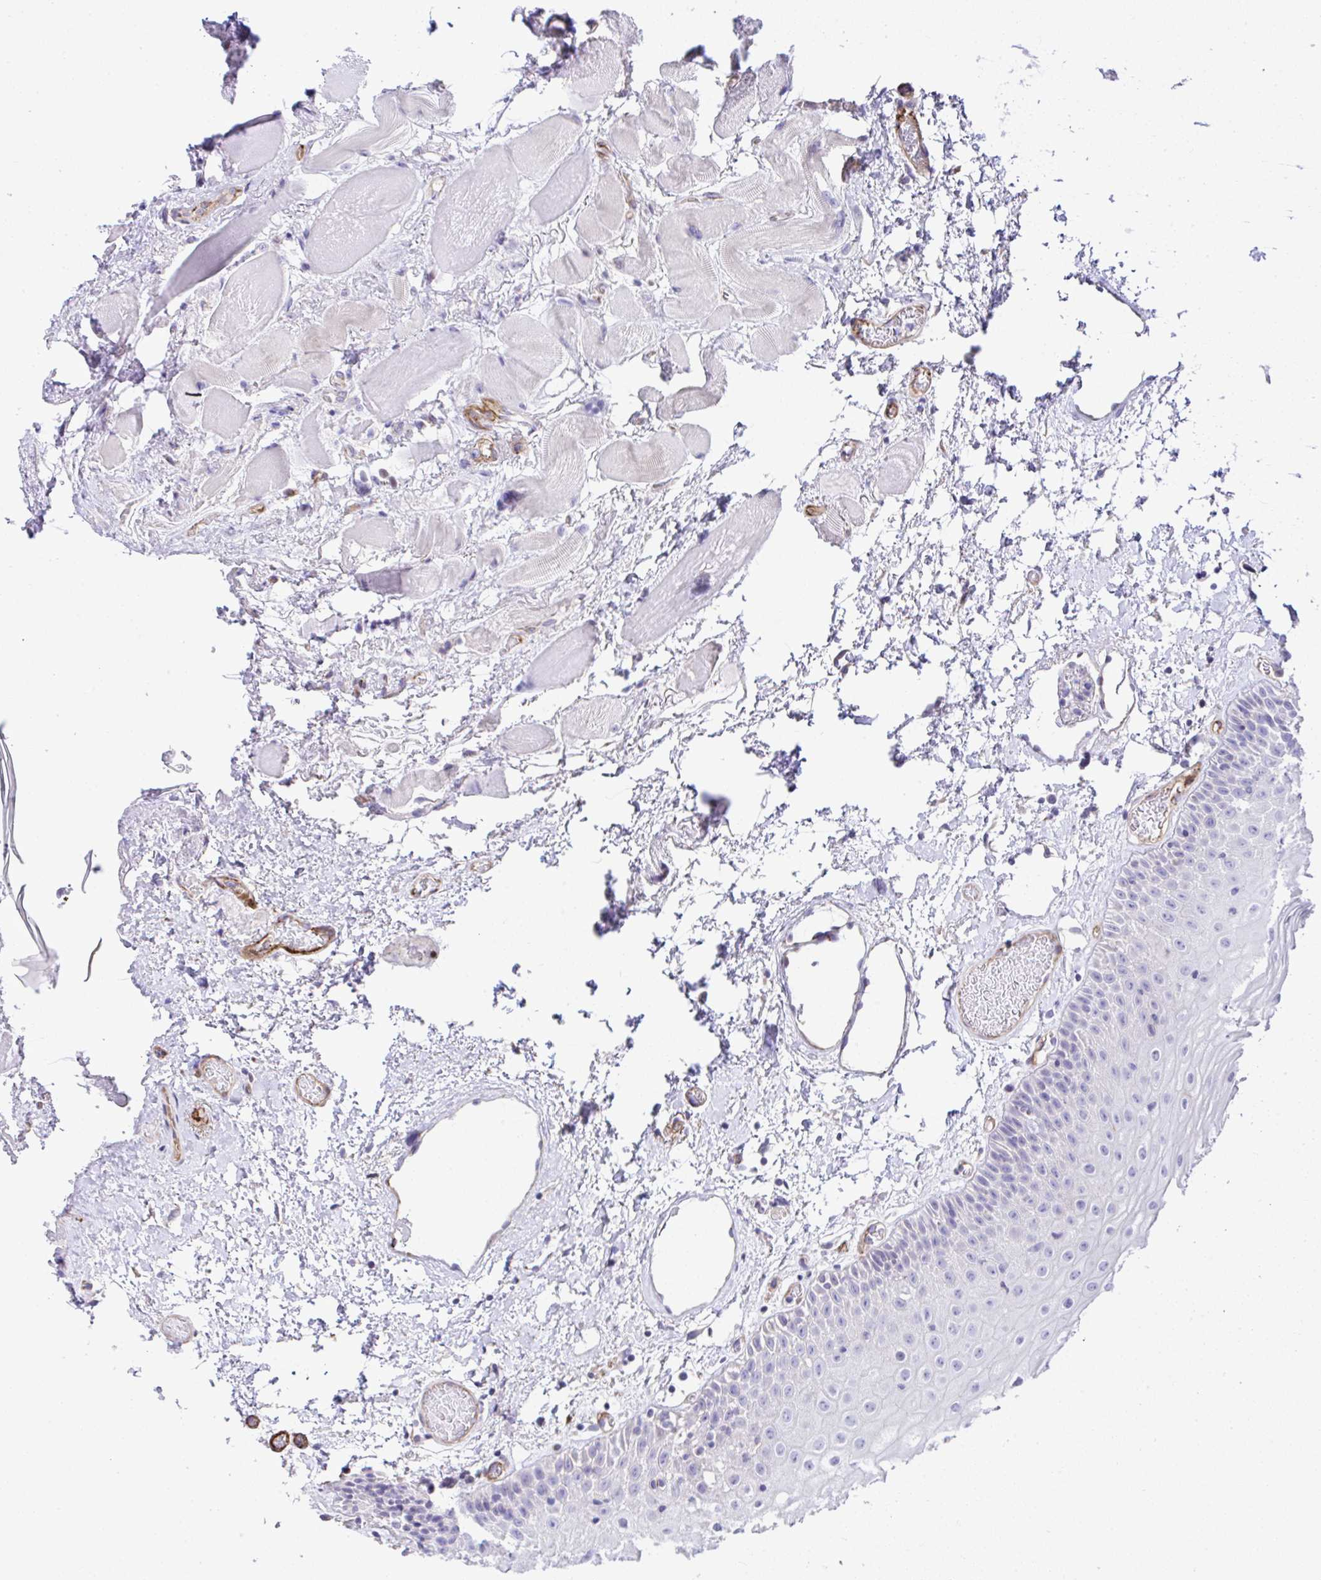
{"staining": {"intensity": "negative", "quantity": "none", "location": "none"}, "tissue": "oral mucosa", "cell_type": "Squamous epithelial cells", "image_type": "normal", "snomed": [{"axis": "morphology", "description": "Normal tissue, NOS"}, {"axis": "topography", "description": "Oral tissue"}], "caption": "Human oral mucosa stained for a protein using immunohistochemistry (IHC) exhibits no staining in squamous epithelial cells.", "gene": "FBXO34", "patient": {"sex": "female", "age": 82}}